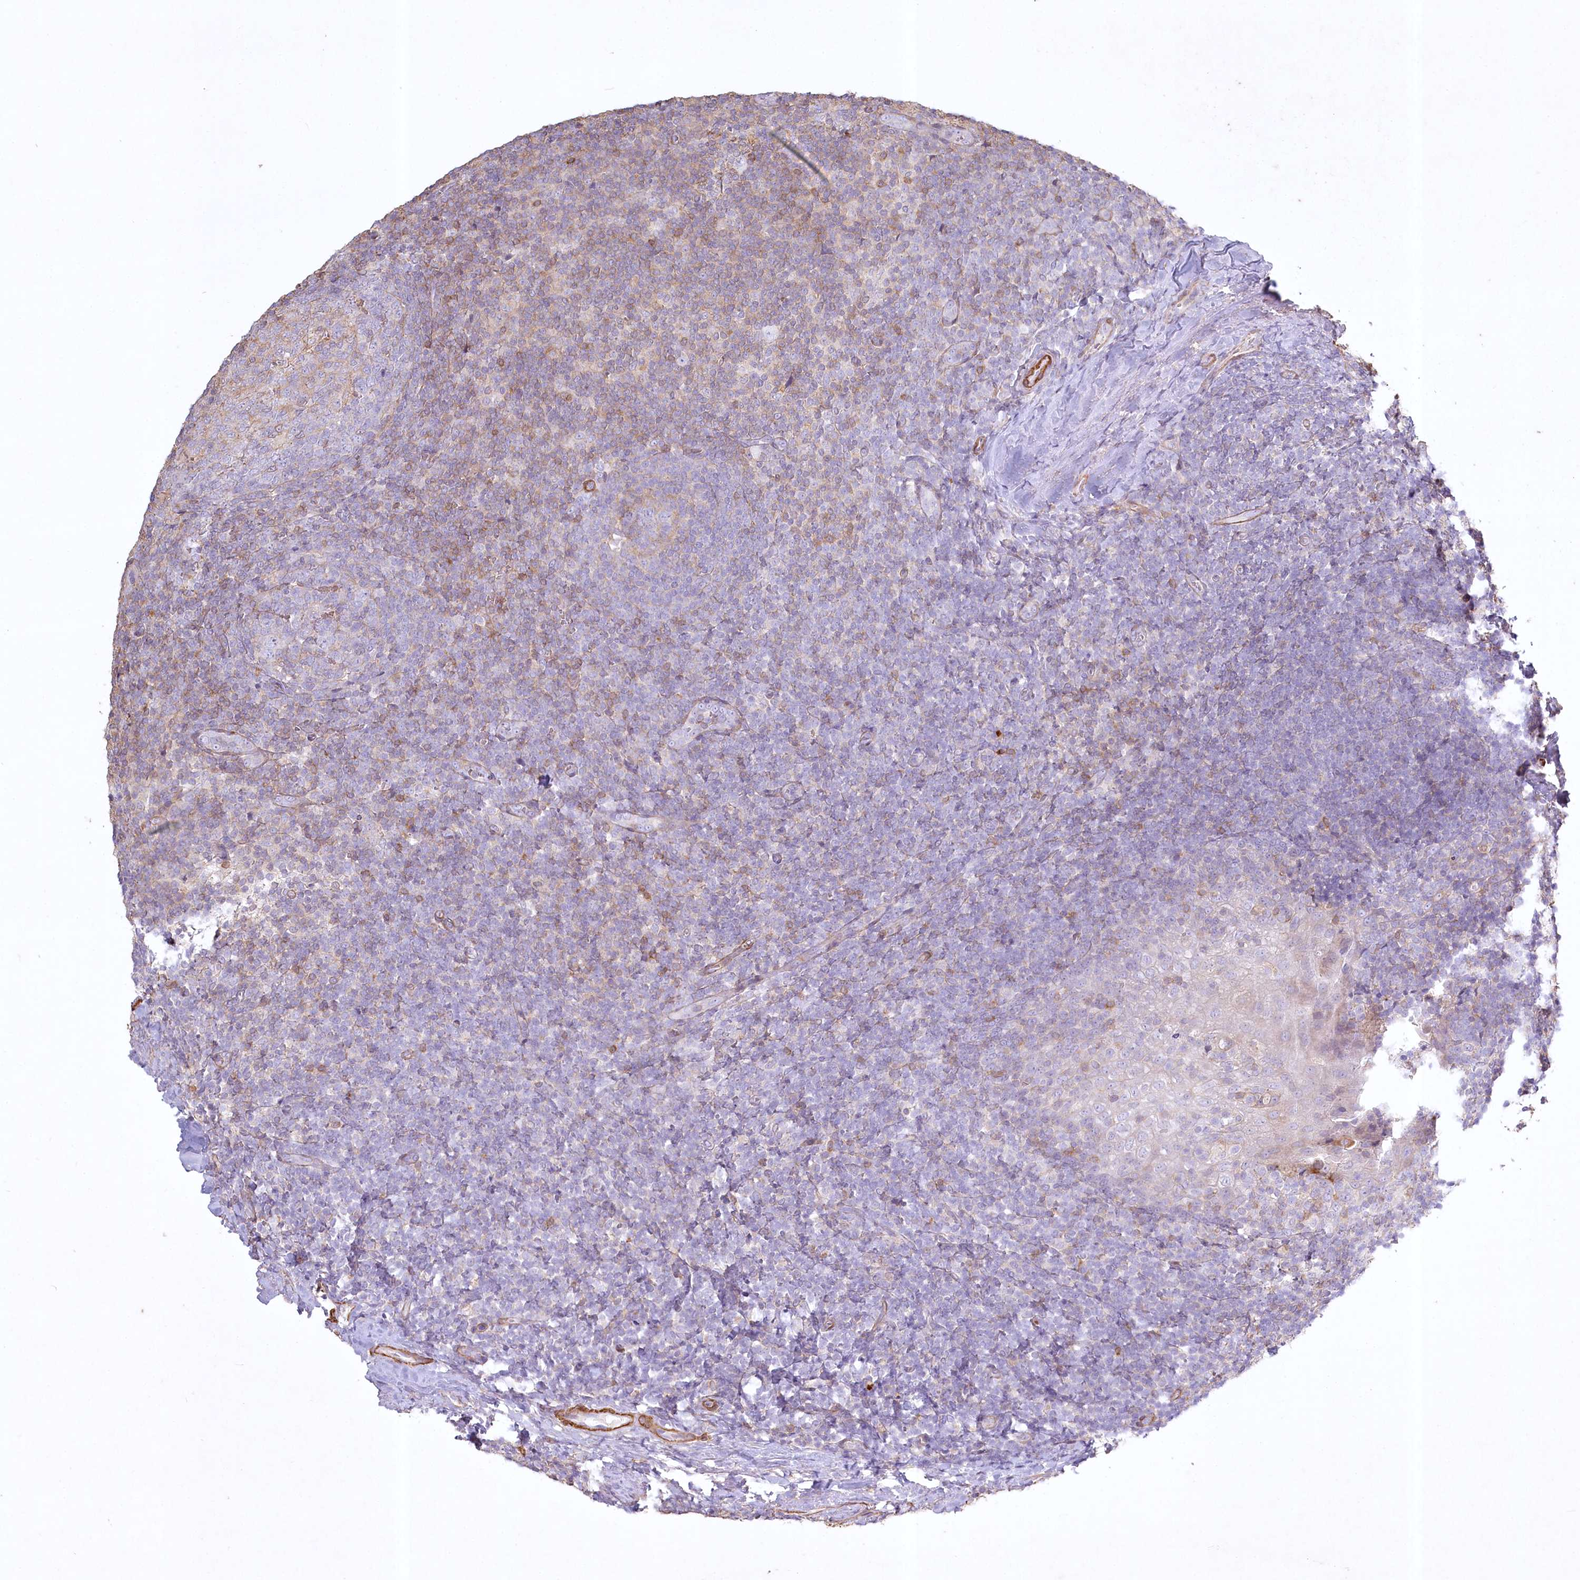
{"staining": {"intensity": "weak", "quantity": "<25%", "location": "cytoplasmic/membranous"}, "tissue": "tonsil", "cell_type": "Germinal center cells", "image_type": "normal", "snomed": [{"axis": "morphology", "description": "Normal tissue, NOS"}, {"axis": "topography", "description": "Tonsil"}], "caption": "This is an immunohistochemistry (IHC) photomicrograph of benign tonsil. There is no positivity in germinal center cells.", "gene": "INPP4B", "patient": {"sex": "male", "age": 37}}